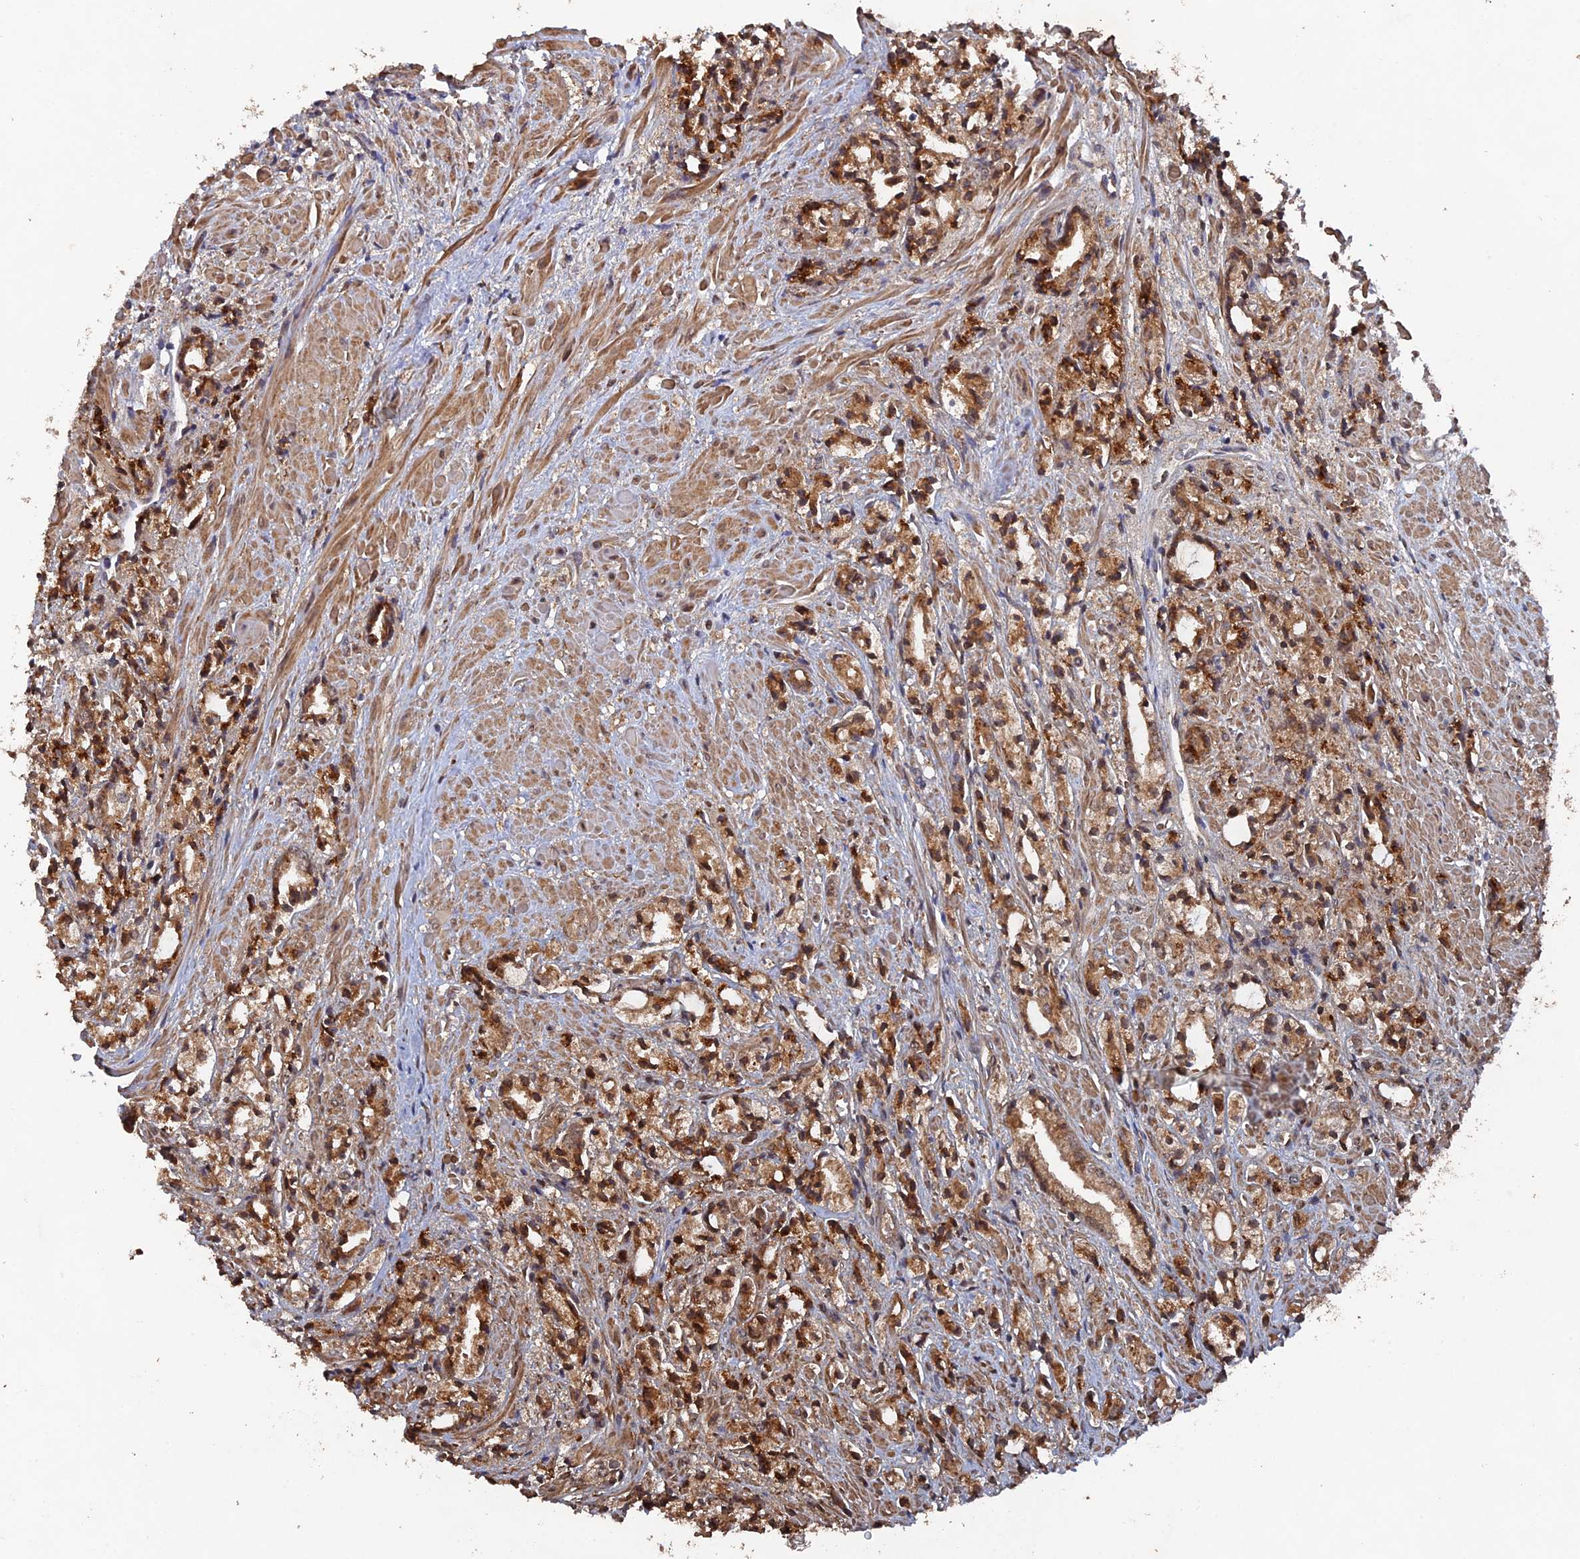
{"staining": {"intensity": "moderate", "quantity": ">75%", "location": "cytoplasmic/membranous,nuclear"}, "tissue": "prostate cancer", "cell_type": "Tumor cells", "image_type": "cancer", "snomed": [{"axis": "morphology", "description": "Adenocarcinoma, High grade"}, {"axis": "topography", "description": "Prostate"}], "caption": "Immunohistochemical staining of prostate cancer (adenocarcinoma (high-grade)) reveals medium levels of moderate cytoplasmic/membranous and nuclear protein expression in about >75% of tumor cells. (brown staining indicates protein expression, while blue staining denotes nuclei).", "gene": "VPS37C", "patient": {"sex": "male", "age": 50}}